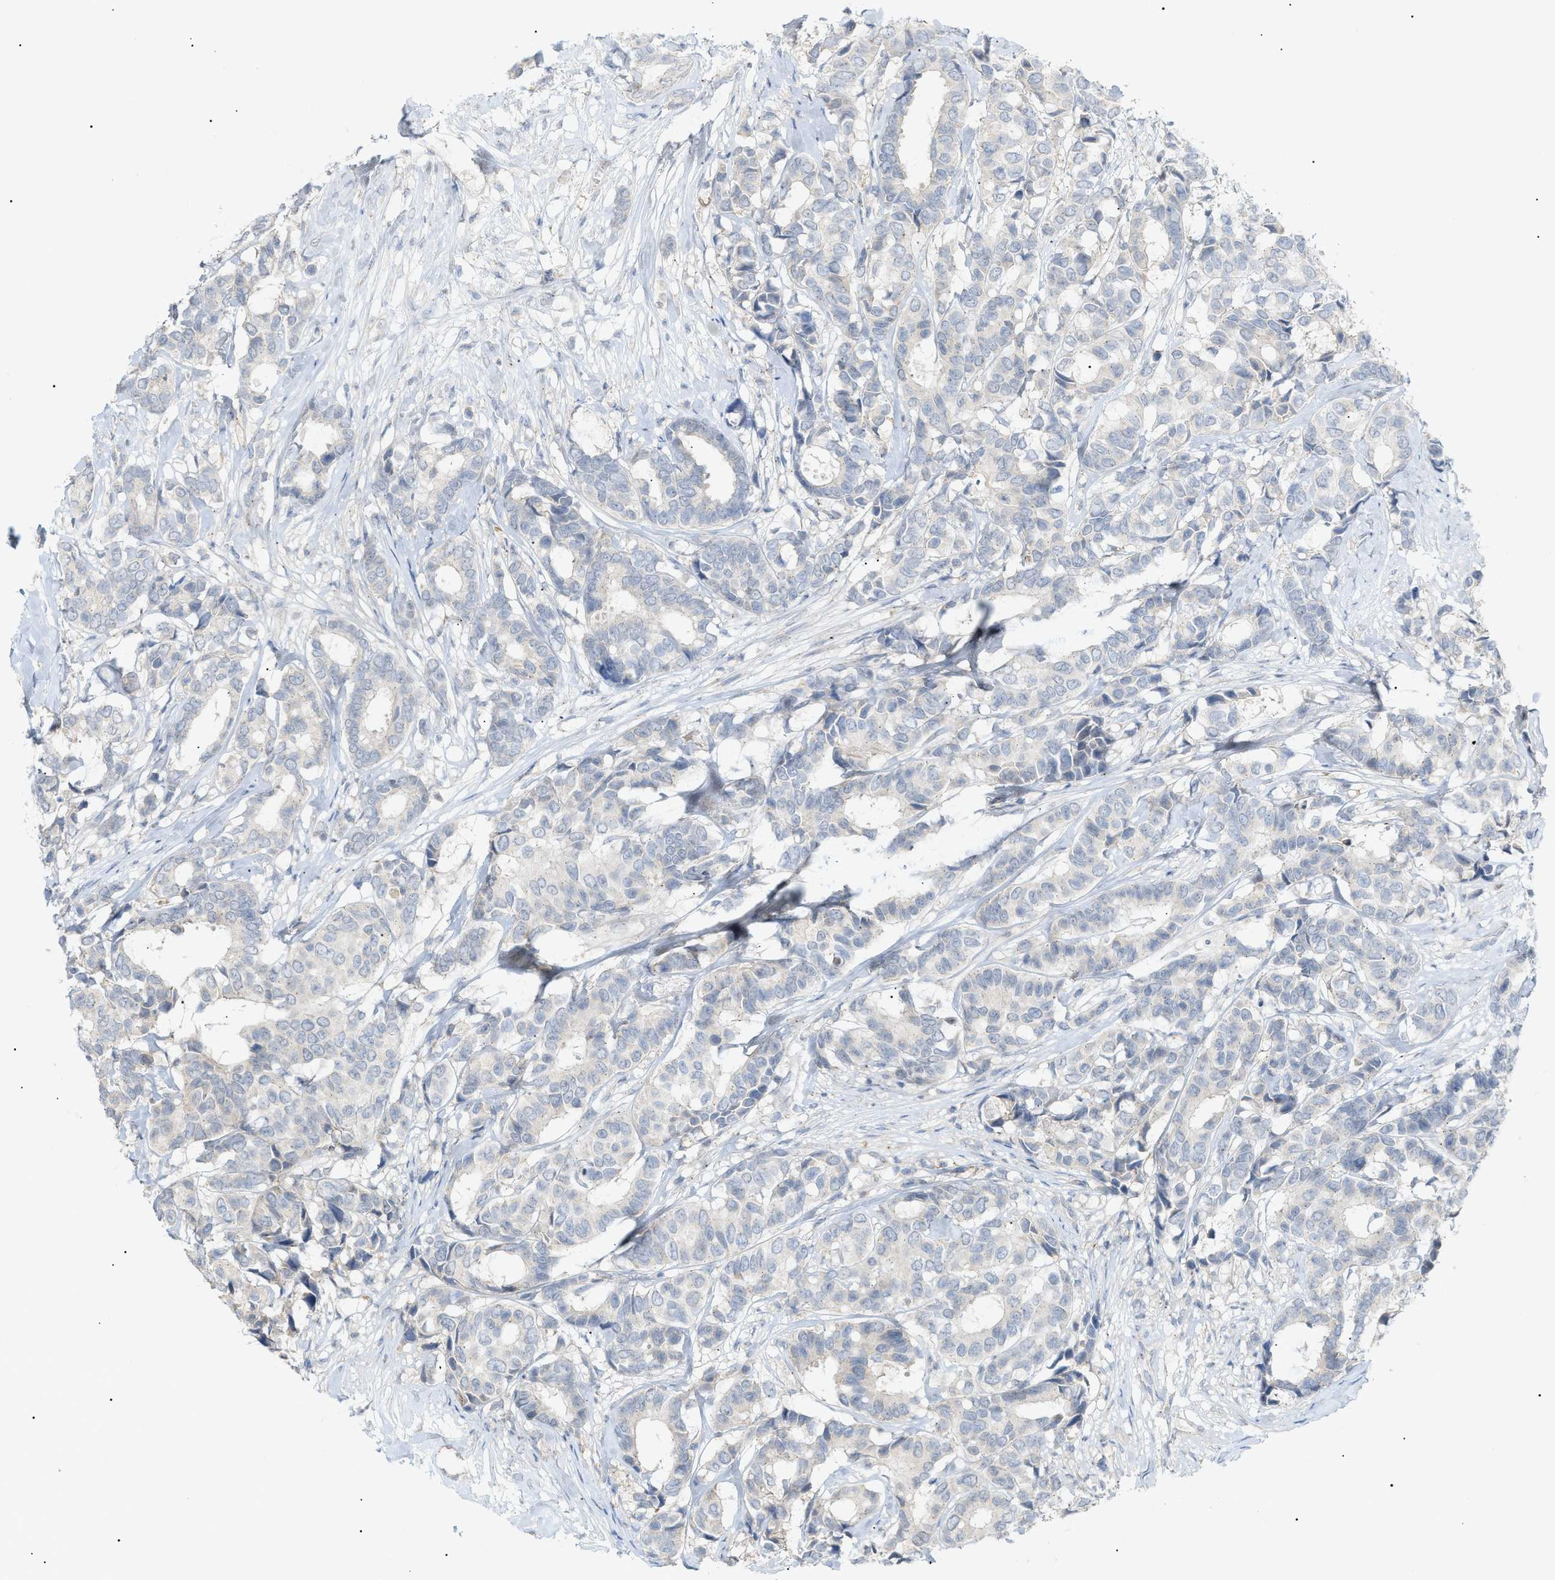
{"staining": {"intensity": "negative", "quantity": "none", "location": "none"}, "tissue": "breast cancer", "cell_type": "Tumor cells", "image_type": "cancer", "snomed": [{"axis": "morphology", "description": "Duct carcinoma"}, {"axis": "topography", "description": "Breast"}], "caption": "Histopathology image shows no significant protein staining in tumor cells of infiltrating ductal carcinoma (breast).", "gene": "SLC25A31", "patient": {"sex": "female", "age": 87}}